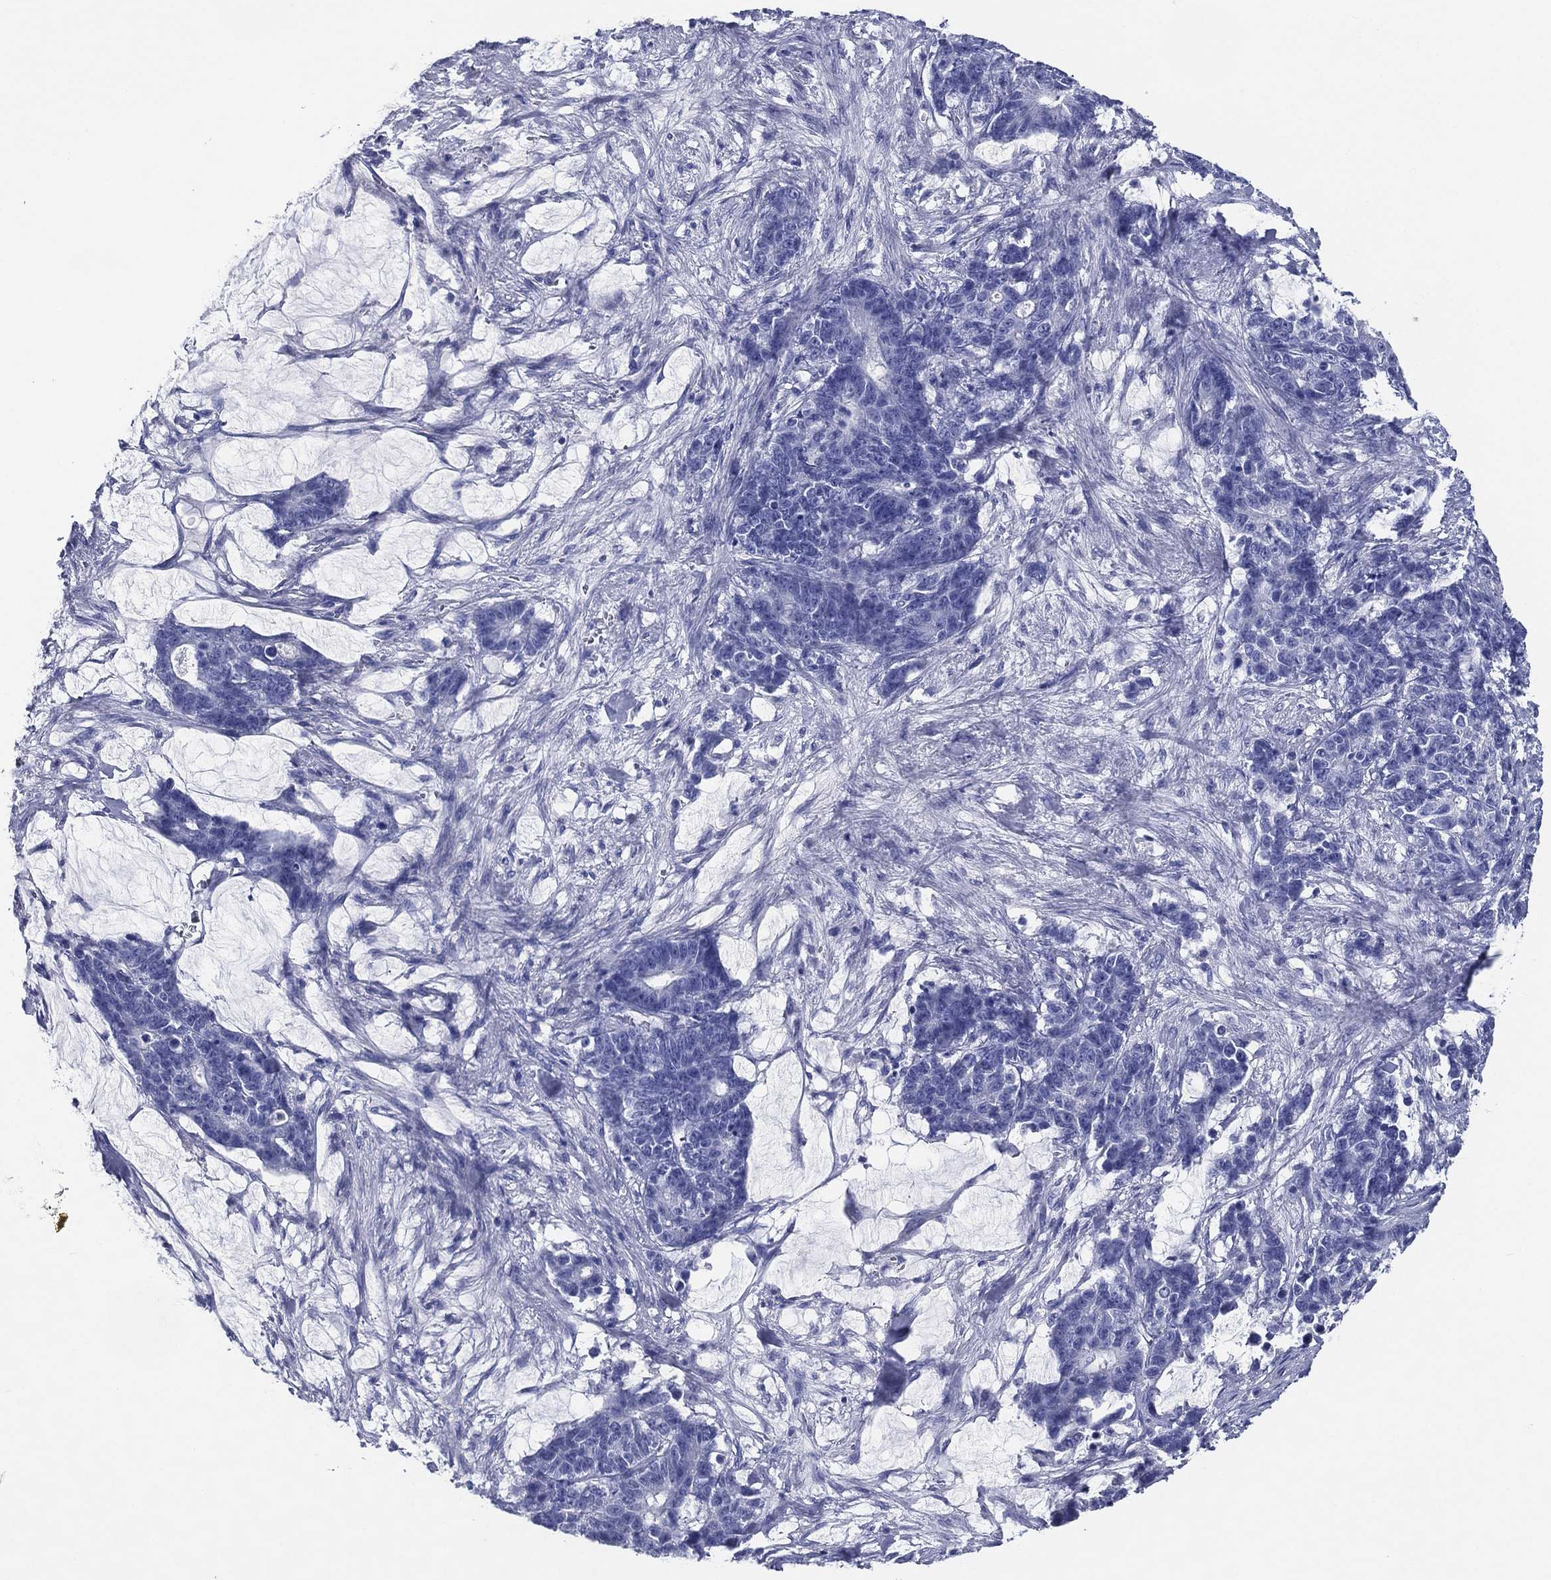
{"staining": {"intensity": "negative", "quantity": "none", "location": "none"}, "tissue": "stomach cancer", "cell_type": "Tumor cells", "image_type": "cancer", "snomed": [{"axis": "morphology", "description": "Normal tissue, NOS"}, {"axis": "morphology", "description": "Adenocarcinoma, NOS"}, {"axis": "topography", "description": "Stomach"}], "caption": "There is no significant expression in tumor cells of stomach cancer (adenocarcinoma).", "gene": "ACE2", "patient": {"sex": "female", "age": 64}}